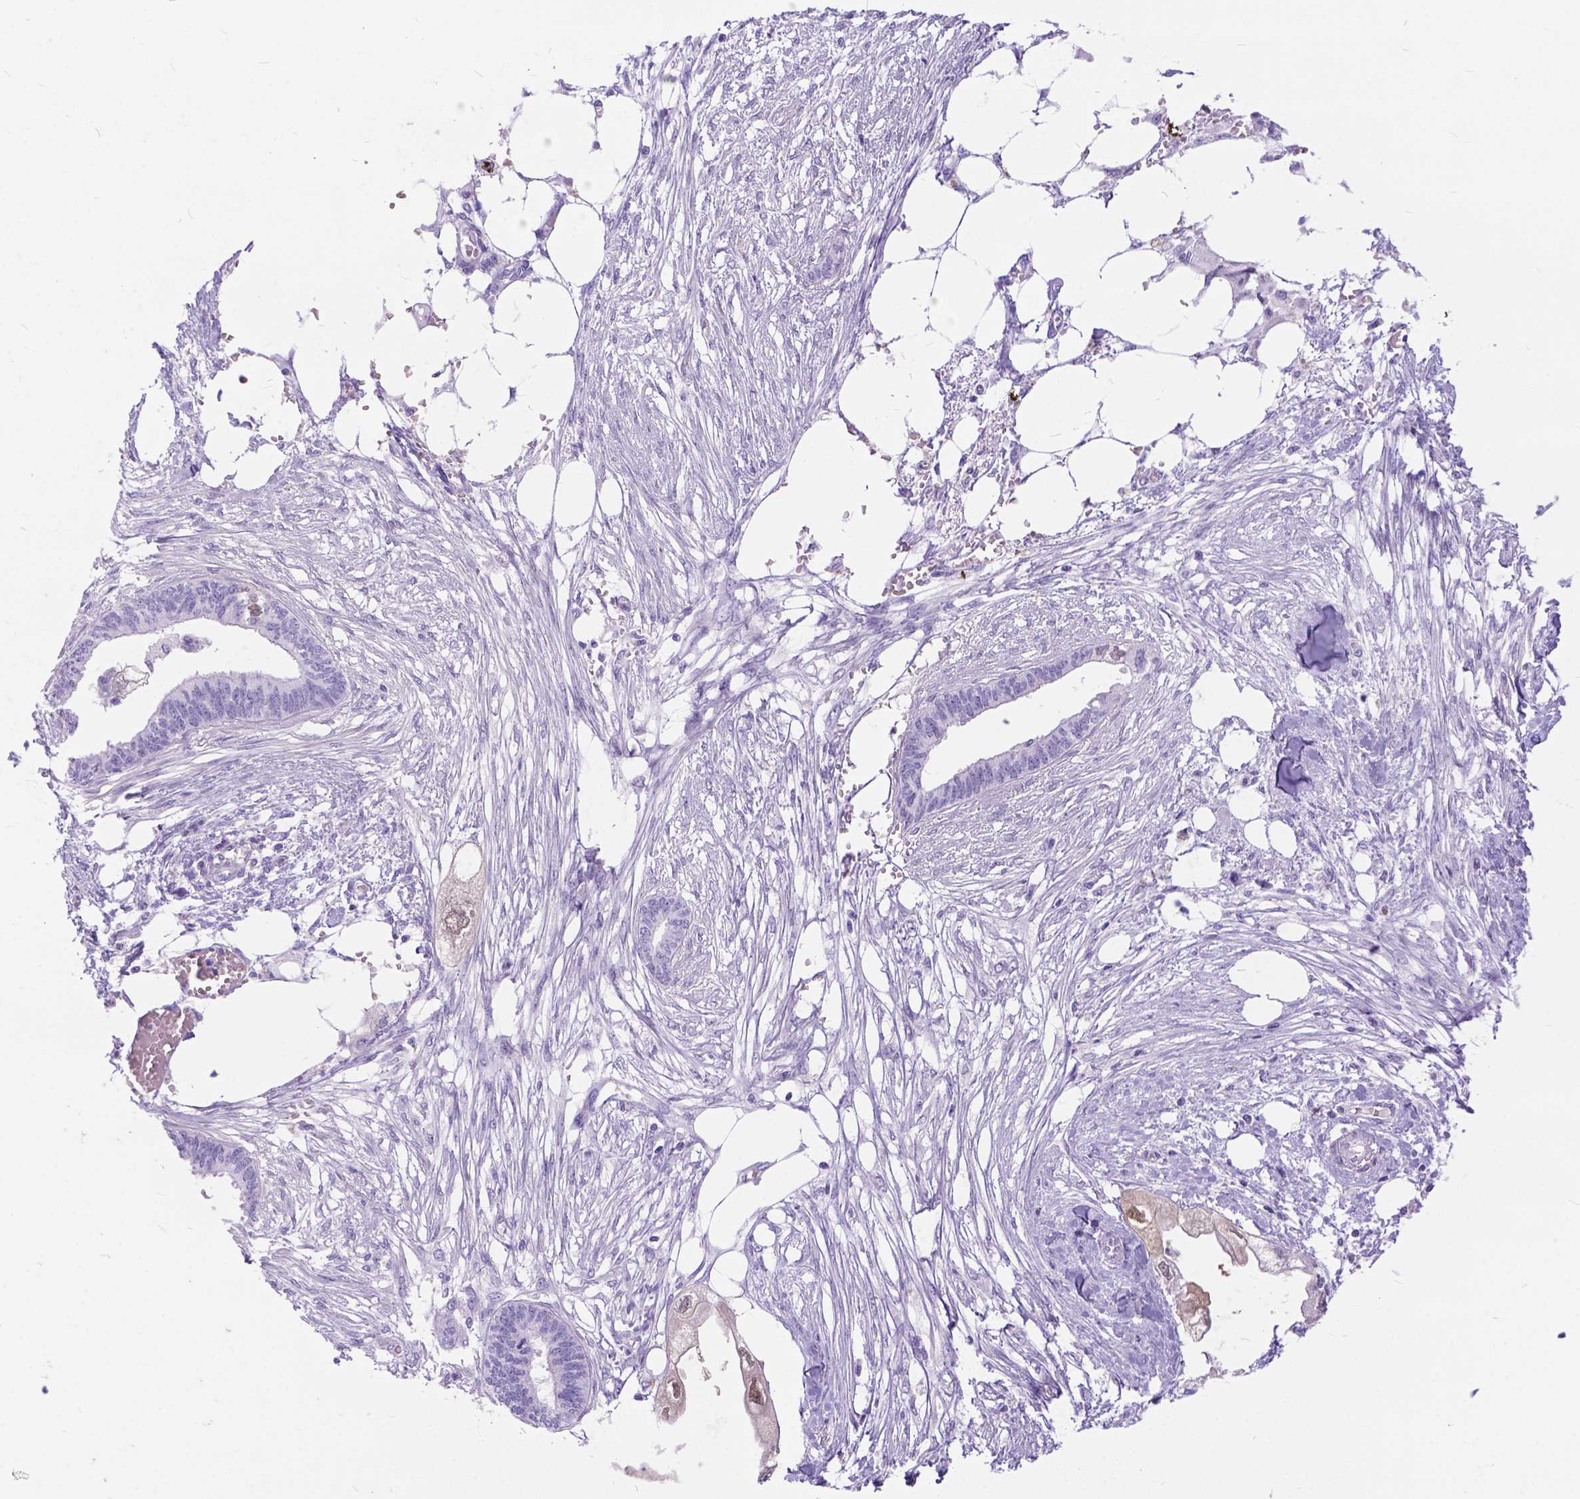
{"staining": {"intensity": "weak", "quantity": "<25%", "location": "nuclear"}, "tissue": "endometrial cancer", "cell_type": "Tumor cells", "image_type": "cancer", "snomed": [{"axis": "morphology", "description": "Adenocarcinoma, NOS"}, {"axis": "morphology", "description": "Adenocarcinoma, metastatic, NOS"}, {"axis": "topography", "description": "Adipose tissue"}, {"axis": "topography", "description": "Endometrium"}], "caption": "Human endometrial cancer stained for a protein using immunohistochemistry (IHC) reveals no expression in tumor cells.", "gene": "TMEM169", "patient": {"sex": "female", "age": 67}}